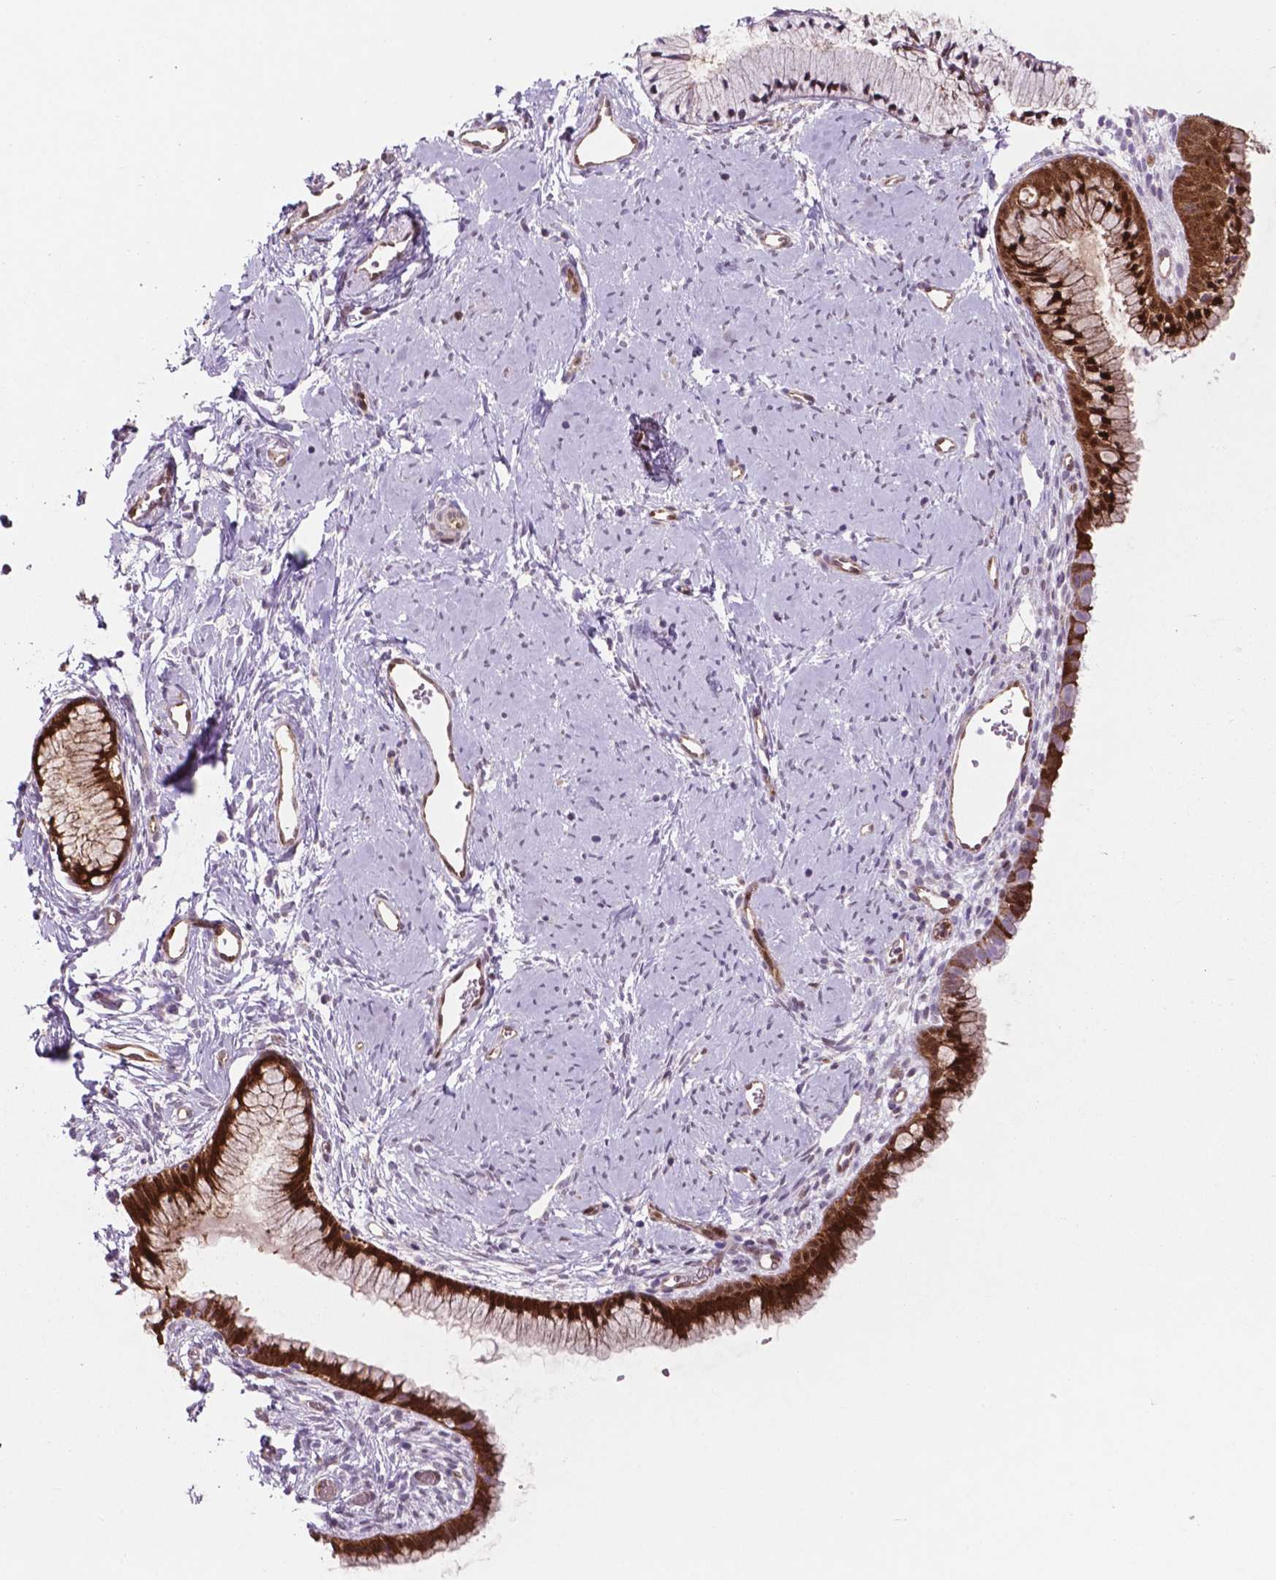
{"staining": {"intensity": "strong", "quantity": ">75%", "location": "cytoplasmic/membranous,nuclear"}, "tissue": "cervix", "cell_type": "Glandular cells", "image_type": "normal", "snomed": [{"axis": "morphology", "description": "Normal tissue, NOS"}, {"axis": "topography", "description": "Cervix"}], "caption": "A photomicrograph of cervix stained for a protein reveals strong cytoplasmic/membranous,nuclear brown staining in glandular cells.", "gene": "LDHA", "patient": {"sex": "female", "age": 40}}